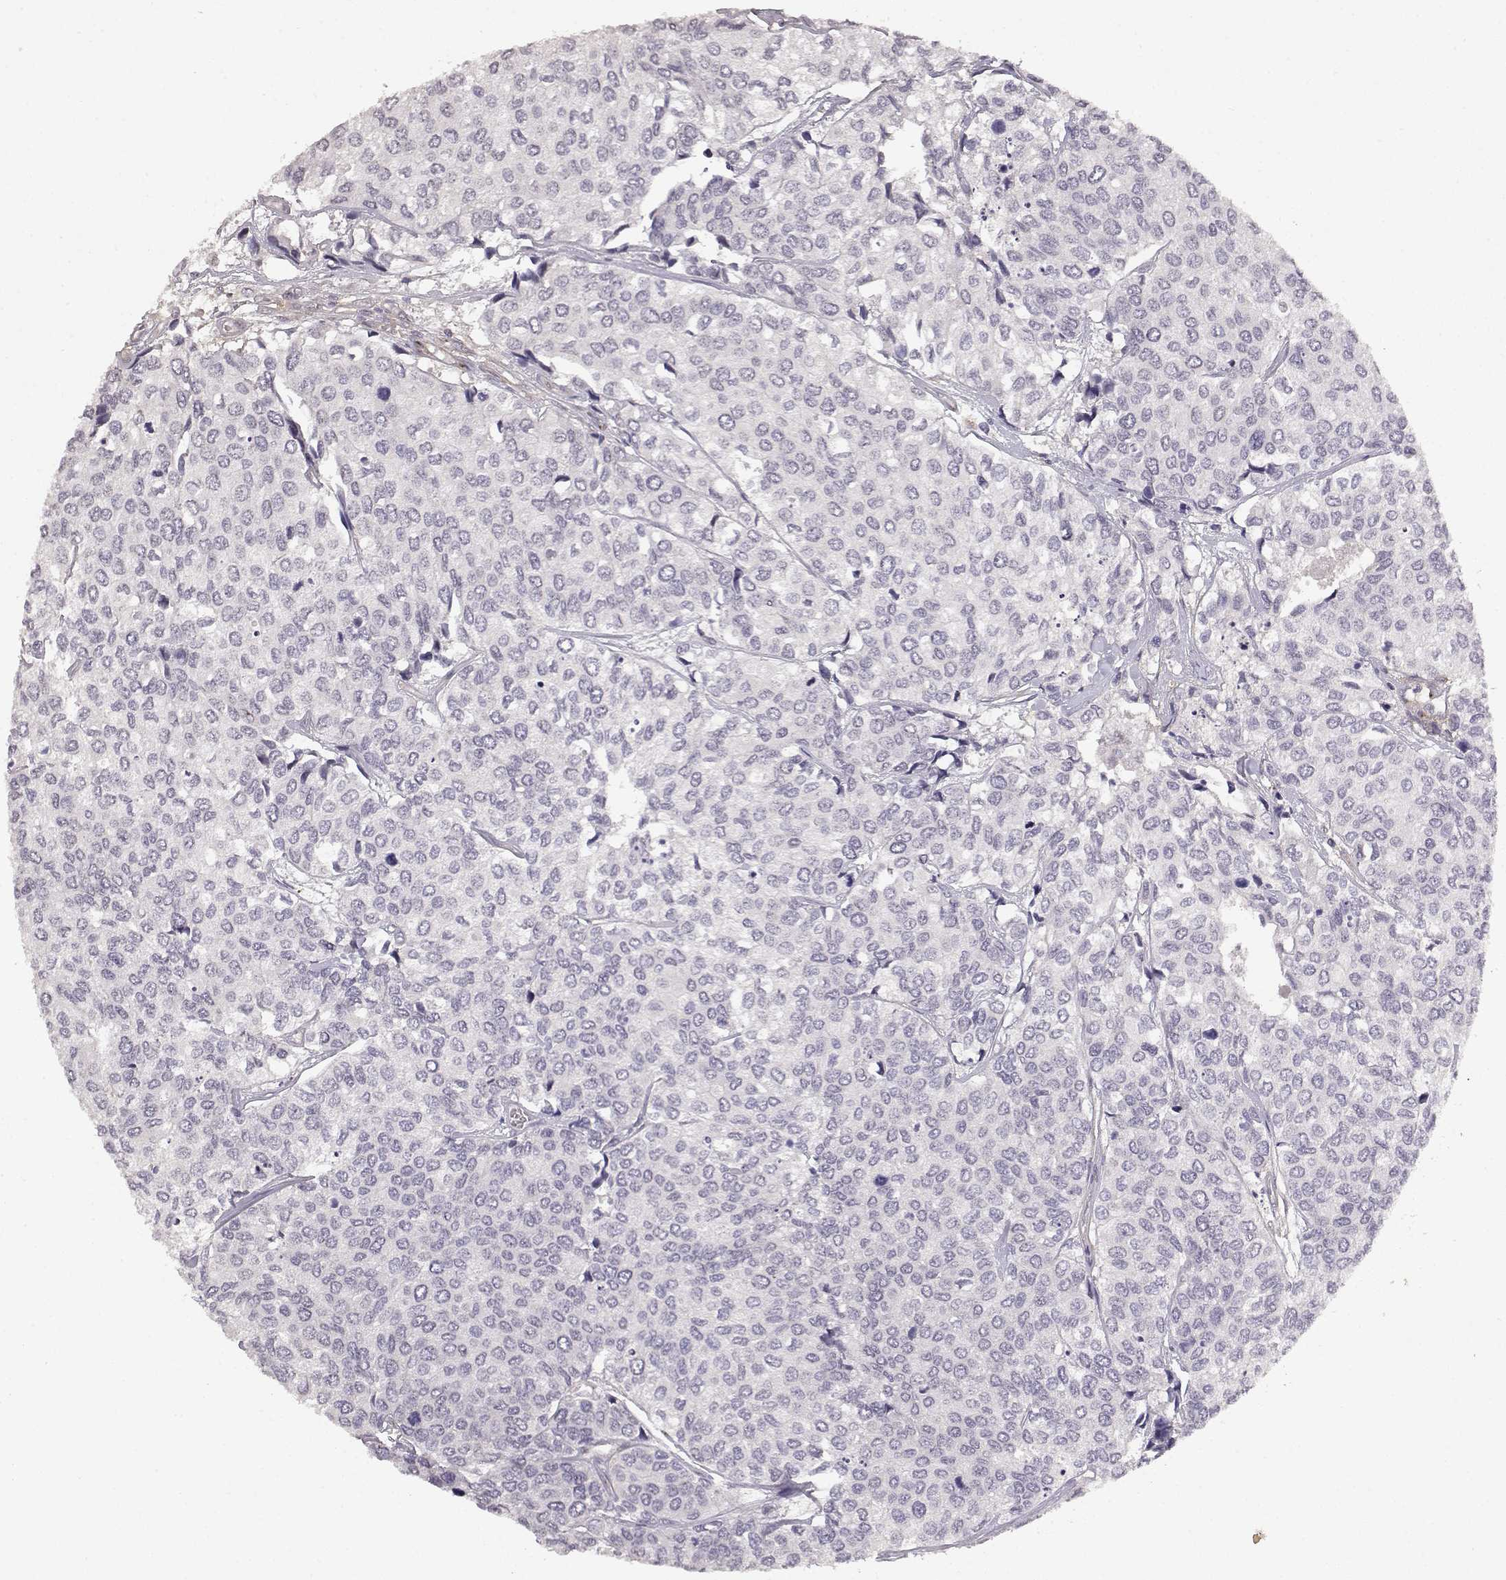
{"staining": {"intensity": "negative", "quantity": "none", "location": "none"}, "tissue": "urothelial cancer", "cell_type": "Tumor cells", "image_type": "cancer", "snomed": [{"axis": "morphology", "description": "Urothelial carcinoma, High grade"}, {"axis": "topography", "description": "Urinary bladder"}], "caption": "Immunohistochemistry (IHC) of urothelial carcinoma (high-grade) displays no positivity in tumor cells. (DAB IHC with hematoxylin counter stain).", "gene": "IFITM1", "patient": {"sex": "male", "age": 73}}